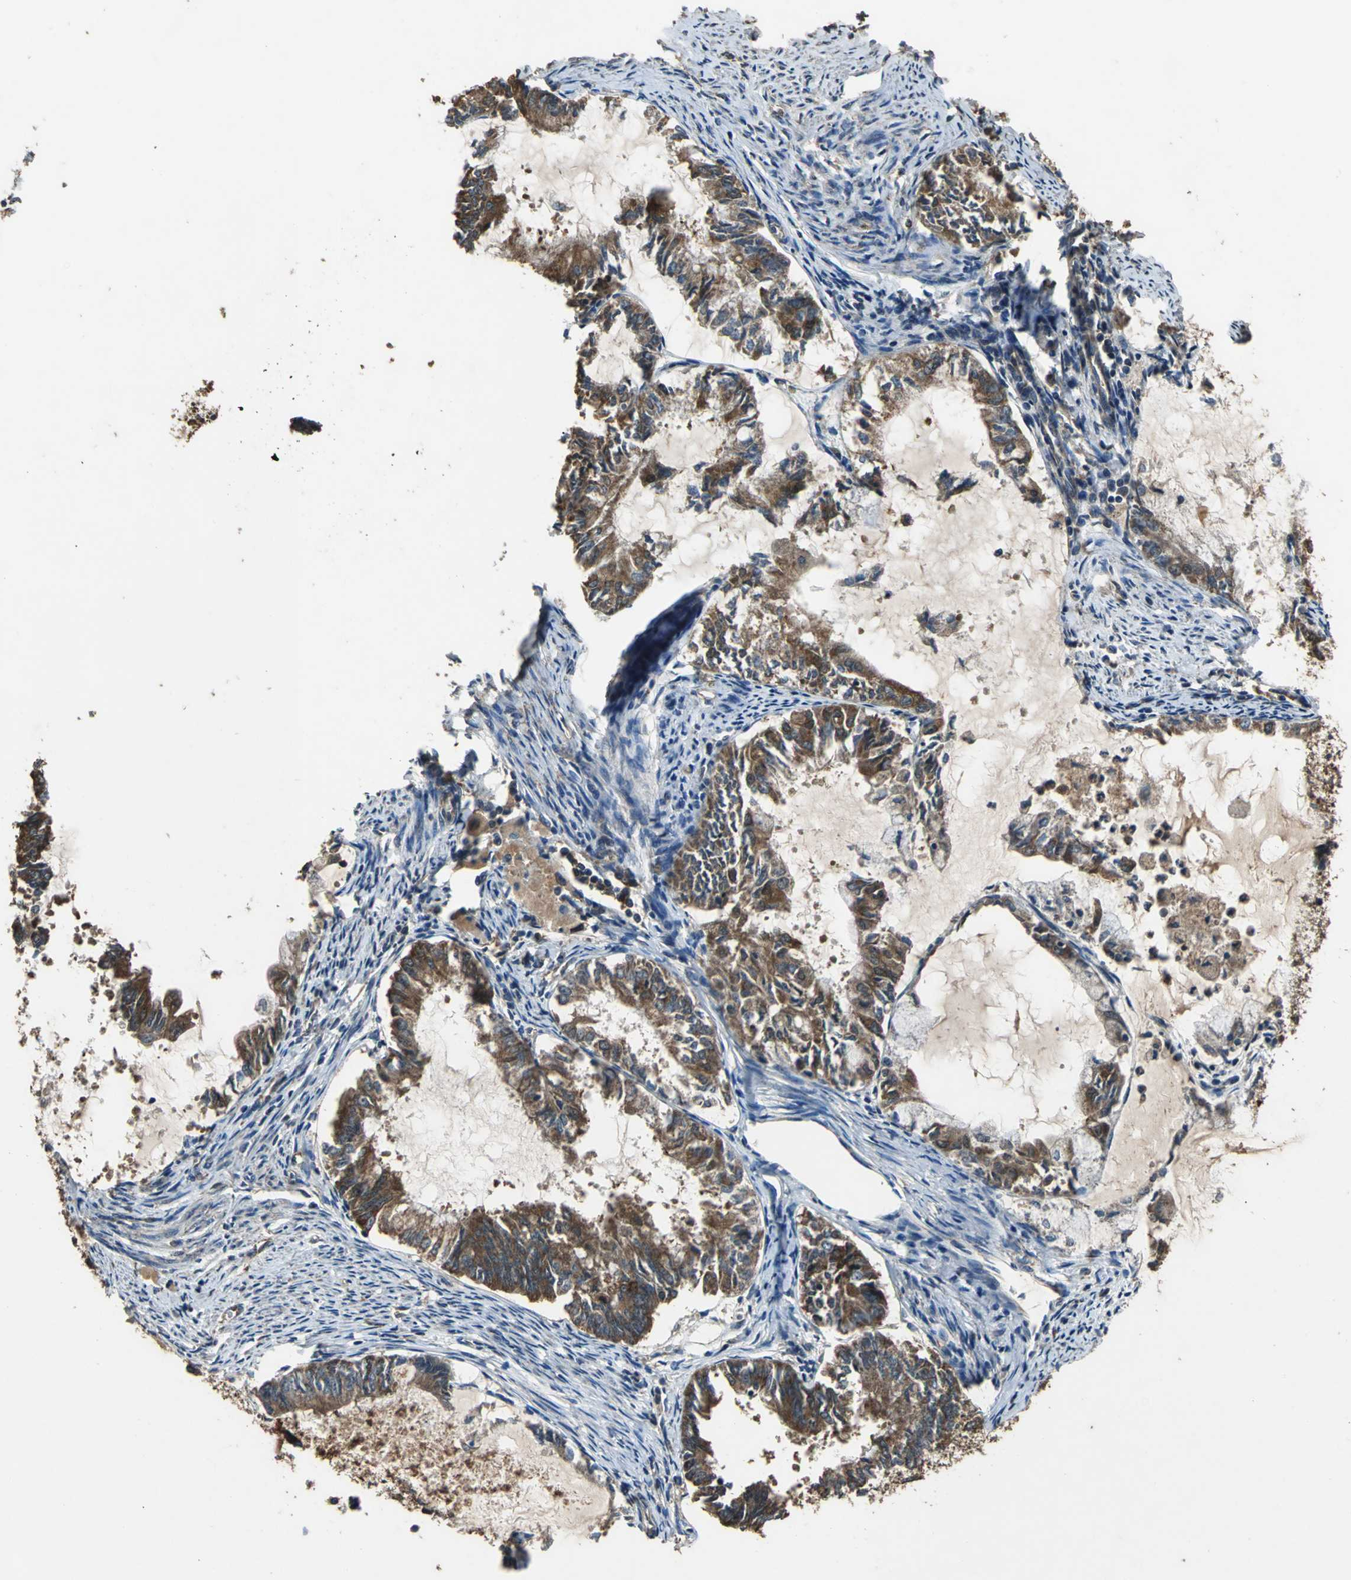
{"staining": {"intensity": "strong", "quantity": ">75%", "location": "cytoplasmic/membranous"}, "tissue": "endometrial cancer", "cell_type": "Tumor cells", "image_type": "cancer", "snomed": [{"axis": "morphology", "description": "Adenocarcinoma, NOS"}, {"axis": "topography", "description": "Endometrium"}], "caption": "Tumor cells reveal high levels of strong cytoplasmic/membranous expression in approximately >75% of cells in human adenocarcinoma (endometrial). (brown staining indicates protein expression, while blue staining denotes nuclei).", "gene": "ZNF608", "patient": {"sex": "female", "age": 86}}